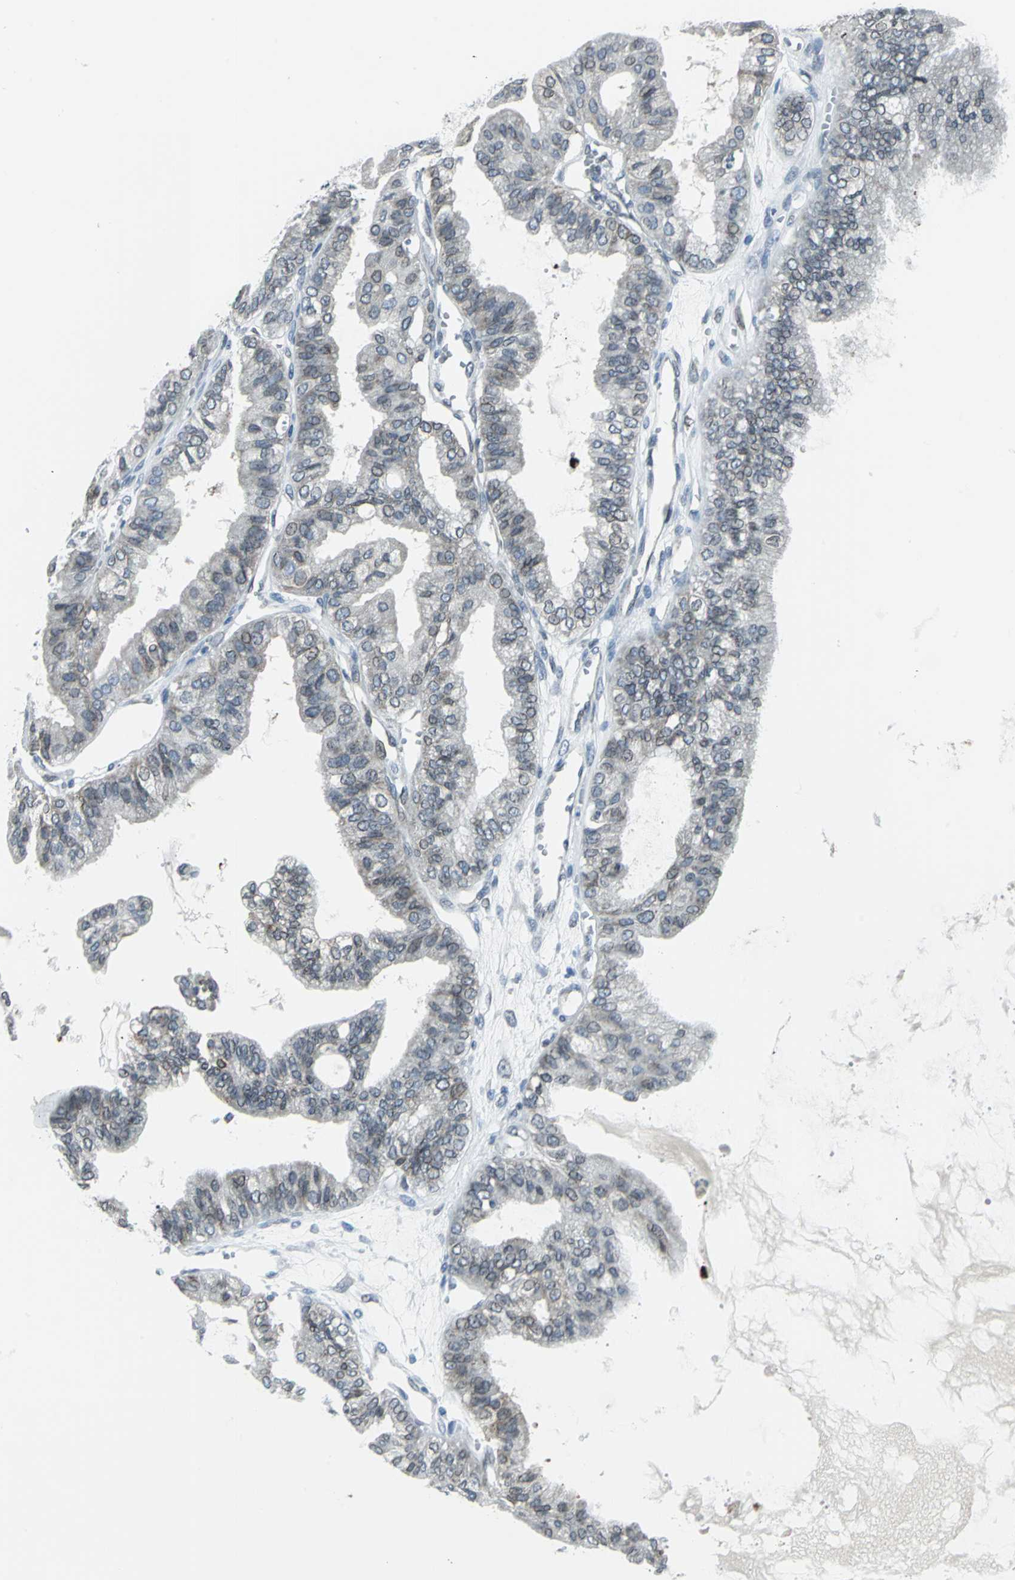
{"staining": {"intensity": "weak", "quantity": "25%-75%", "location": "cytoplasmic/membranous,nuclear"}, "tissue": "ovarian cancer", "cell_type": "Tumor cells", "image_type": "cancer", "snomed": [{"axis": "morphology", "description": "Carcinoma, NOS"}, {"axis": "morphology", "description": "Carcinoma, endometroid"}, {"axis": "topography", "description": "Ovary"}], "caption": "Brown immunohistochemical staining in ovarian cancer reveals weak cytoplasmic/membranous and nuclear positivity in approximately 25%-75% of tumor cells.", "gene": "SNUPN", "patient": {"sex": "female", "age": 50}}